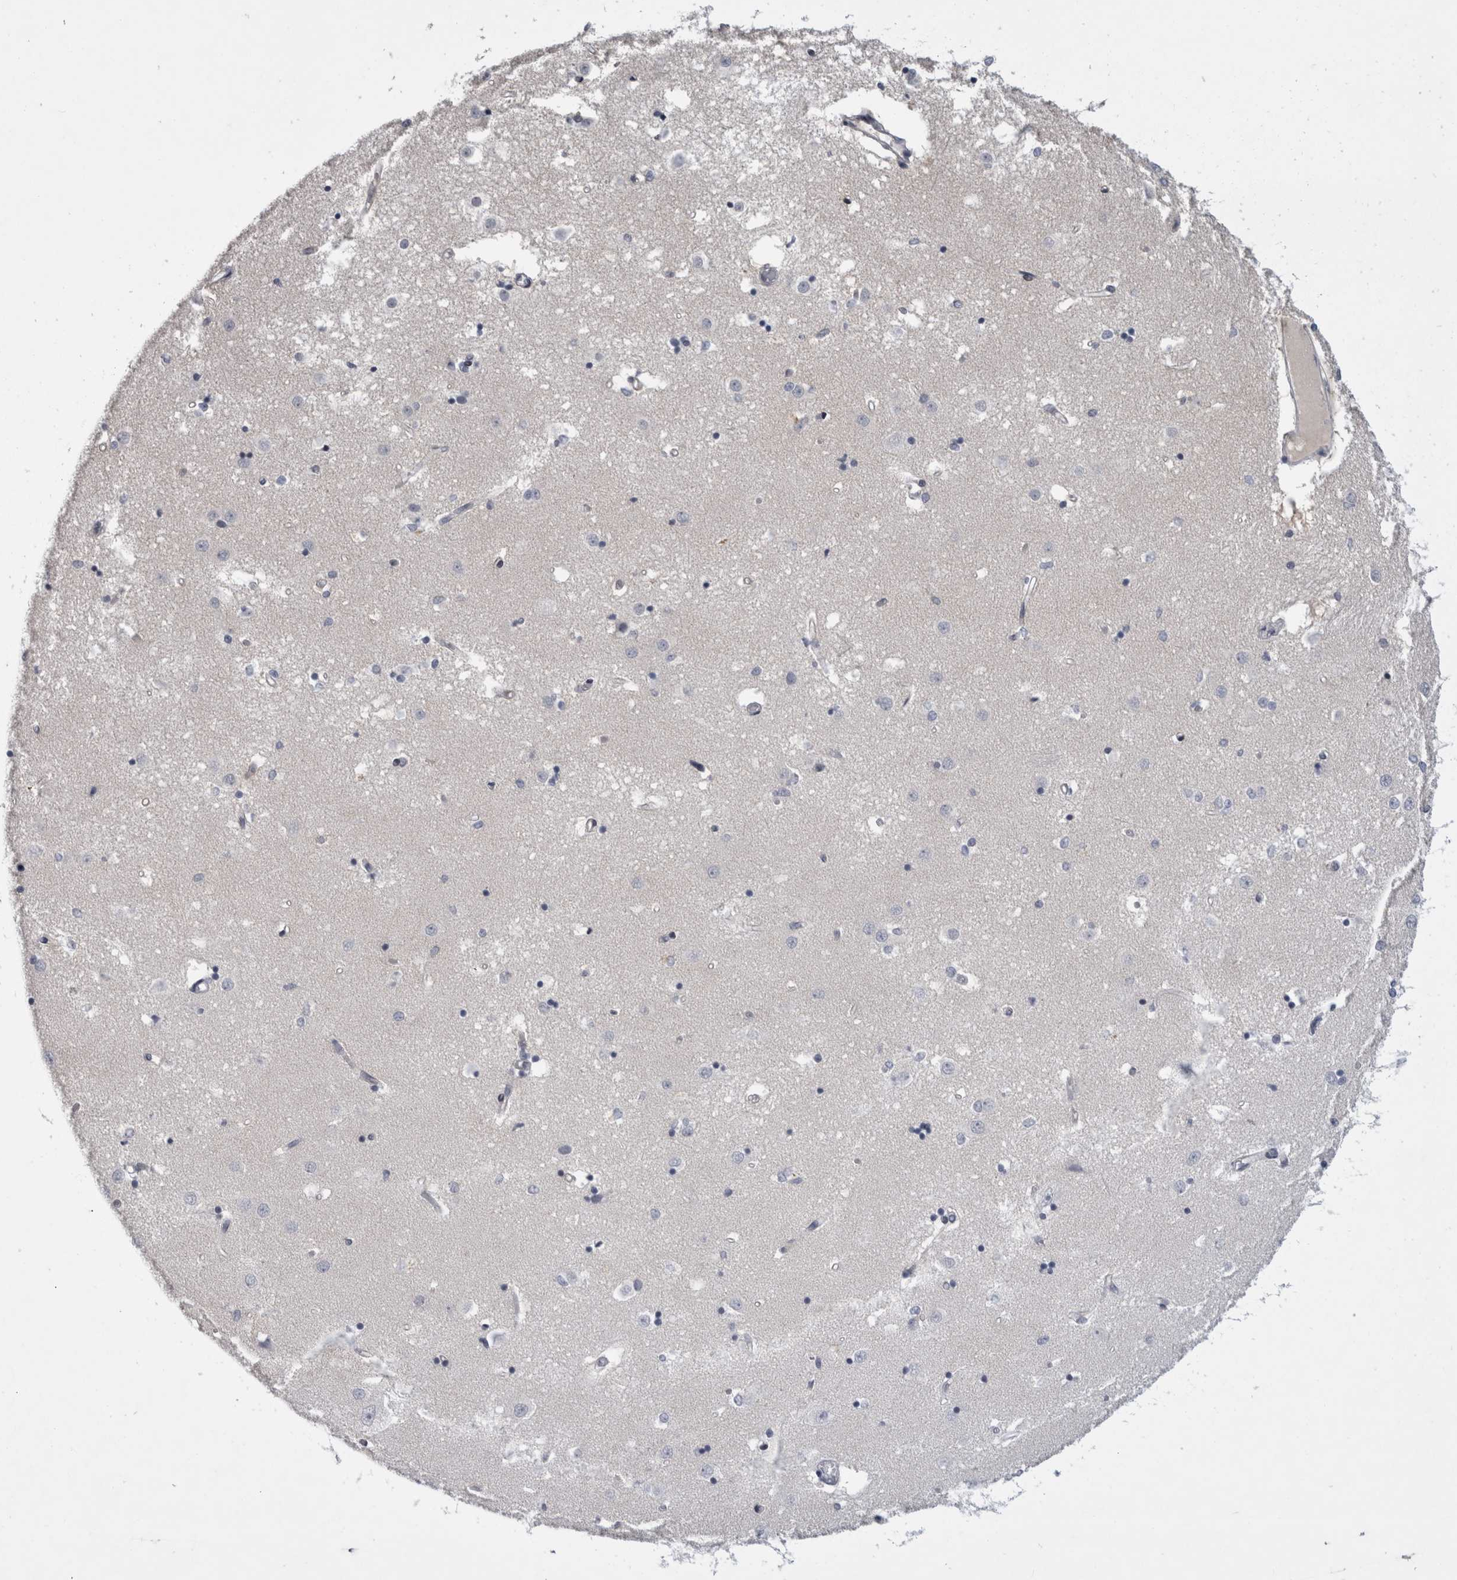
{"staining": {"intensity": "negative", "quantity": "none", "location": "none"}, "tissue": "caudate", "cell_type": "Glial cells", "image_type": "normal", "snomed": [{"axis": "morphology", "description": "Normal tissue, NOS"}, {"axis": "topography", "description": "Lateral ventricle wall"}], "caption": "DAB (3,3'-diaminobenzidine) immunohistochemical staining of benign human caudate displays no significant expression in glial cells.", "gene": "KIF18B", "patient": {"sex": "male", "age": 45}}